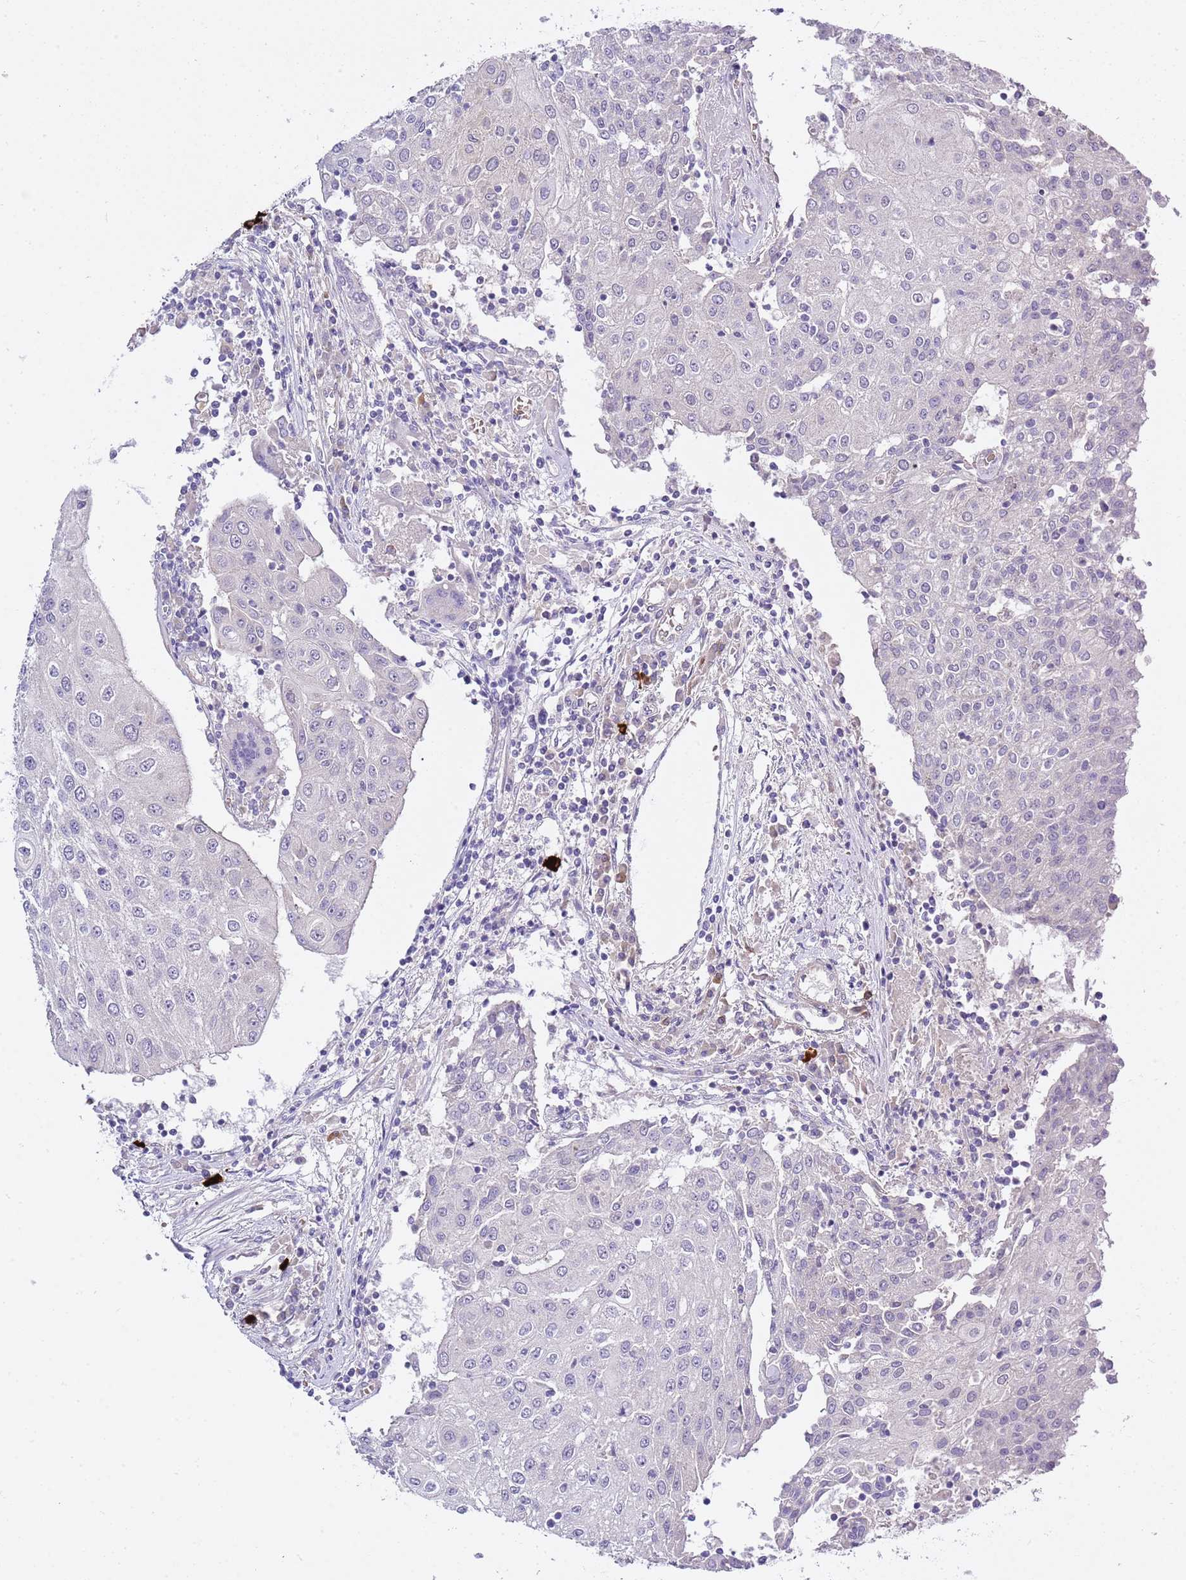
{"staining": {"intensity": "negative", "quantity": "none", "location": "none"}, "tissue": "urothelial cancer", "cell_type": "Tumor cells", "image_type": "cancer", "snomed": [{"axis": "morphology", "description": "Urothelial carcinoma, High grade"}, {"axis": "topography", "description": "Urinary bladder"}], "caption": "Urothelial carcinoma (high-grade) was stained to show a protein in brown. There is no significant positivity in tumor cells.", "gene": "RFK", "patient": {"sex": "female", "age": 85}}